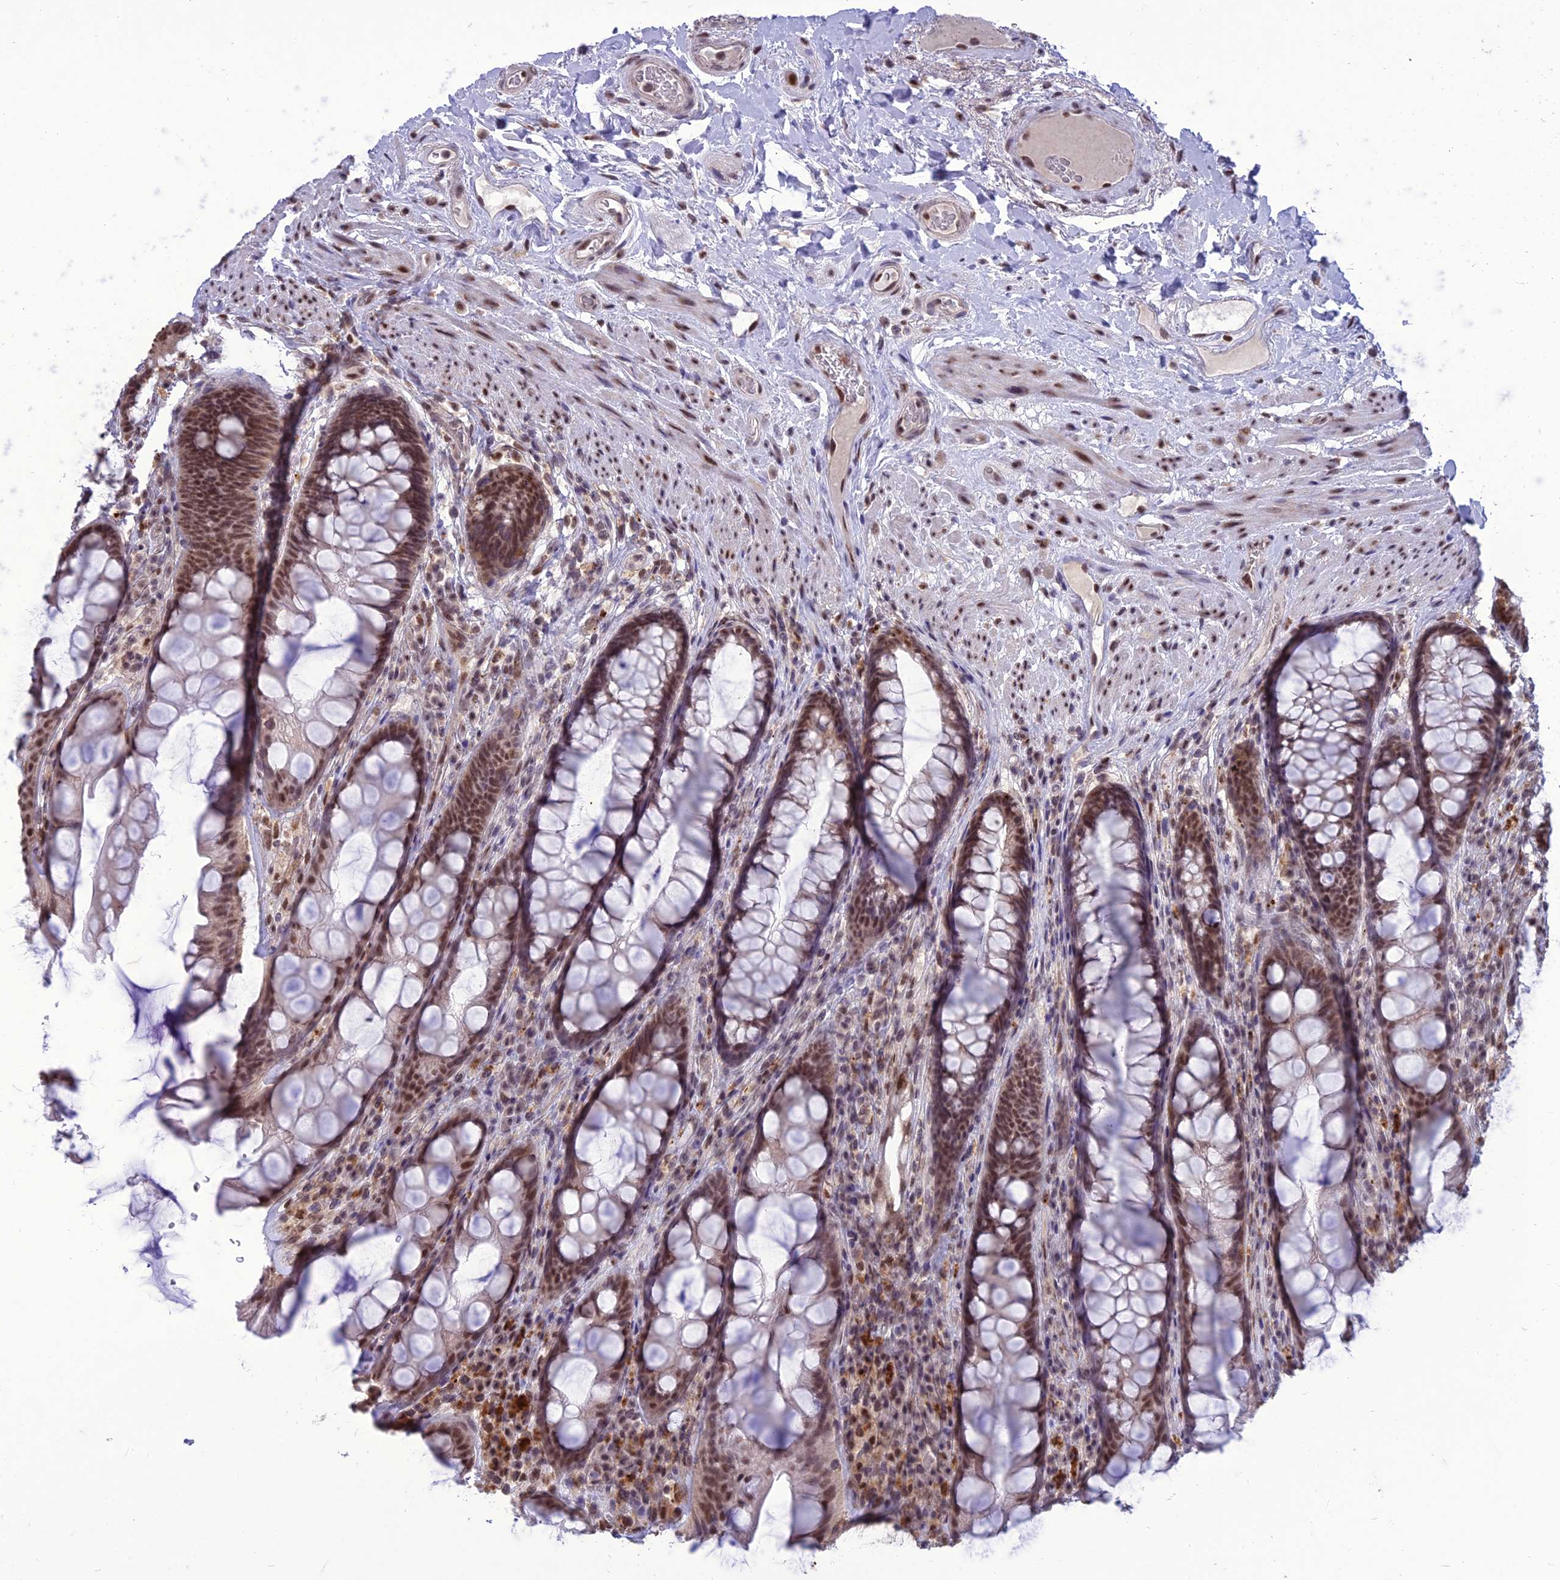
{"staining": {"intensity": "moderate", "quantity": ">75%", "location": "nuclear"}, "tissue": "rectum", "cell_type": "Glandular cells", "image_type": "normal", "snomed": [{"axis": "morphology", "description": "Normal tissue, NOS"}, {"axis": "topography", "description": "Rectum"}], "caption": "Protein positivity by immunohistochemistry (IHC) reveals moderate nuclear positivity in approximately >75% of glandular cells in normal rectum. (DAB (3,3'-diaminobenzidine) = brown stain, brightfield microscopy at high magnification).", "gene": "RANBP3", "patient": {"sex": "male", "age": 74}}